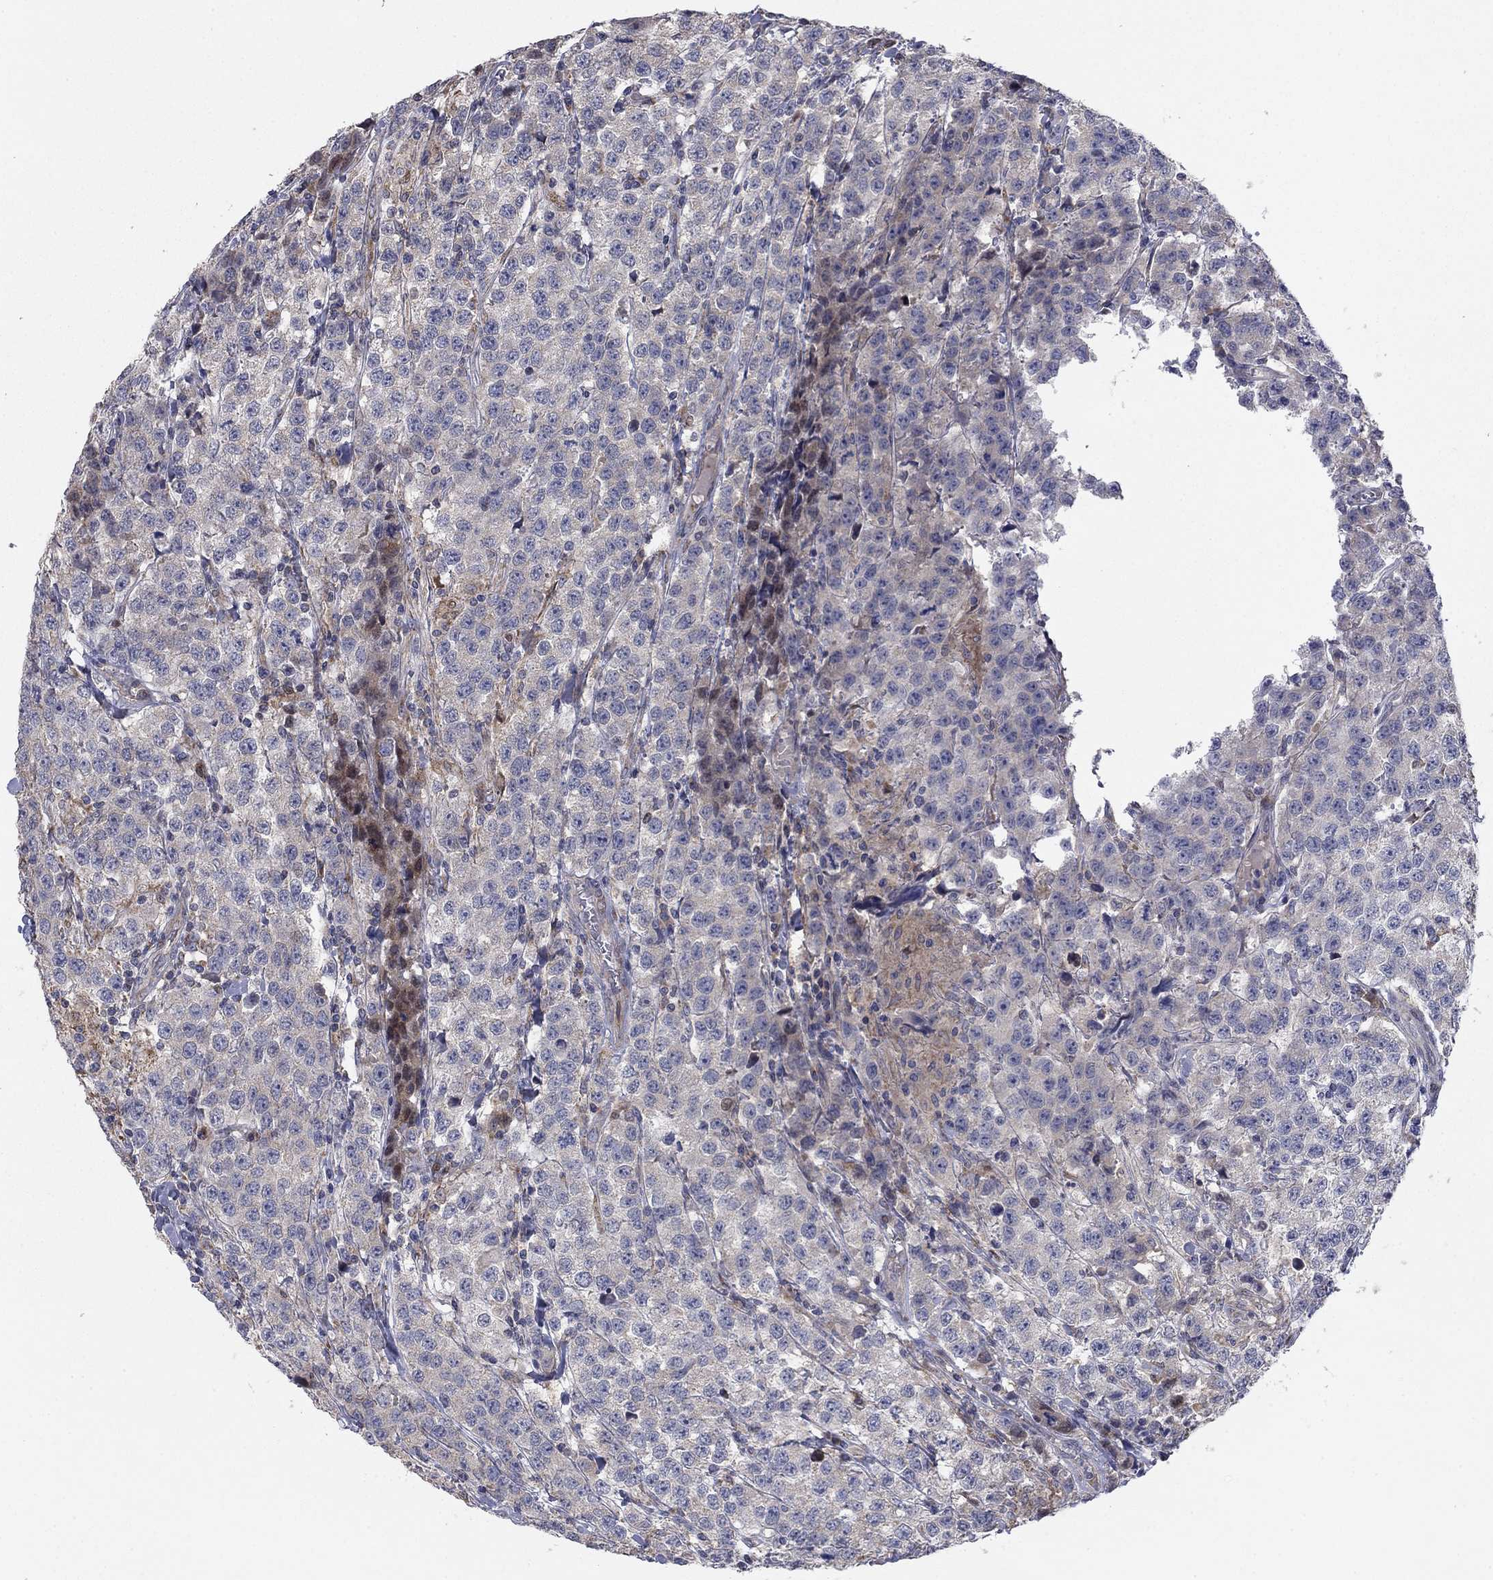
{"staining": {"intensity": "negative", "quantity": "none", "location": "none"}, "tissue": "testis cancer", "cell_type": "Tumor cells", "image_type": "cancer", "snomed": [{"axis": "morphology", "description": "Seminoma, NOS"}, {"axis": "topography", "description": "Testis"}], "caption": "This is an immunohistochemistry (IHC) micrograph of testis cancer (seminoma). There is no staining in tumor cells.", "gene": "MMAA", "patient": {"sex": "male", "age": 59}}